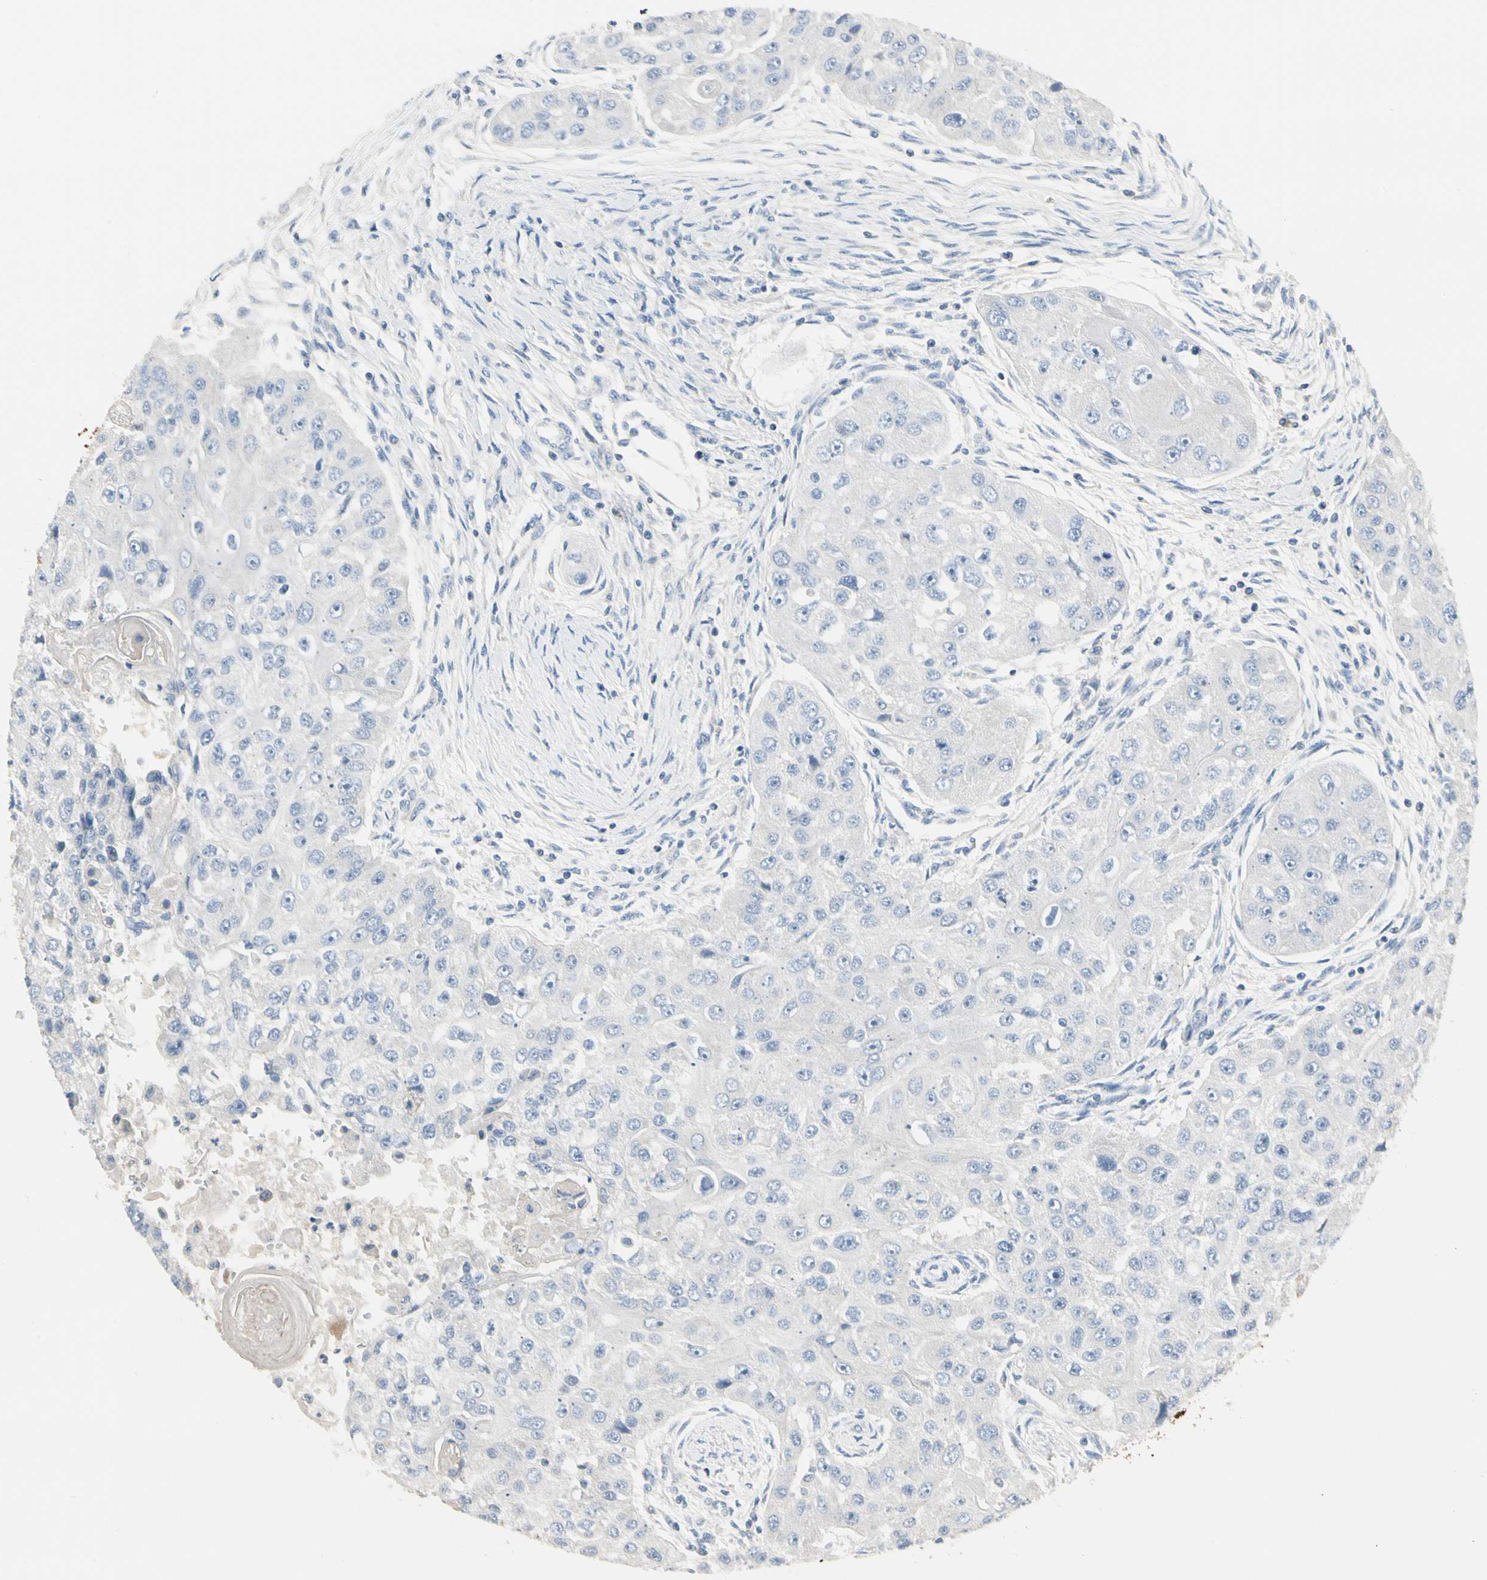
{"staining": {"intensity": "negative", "quantity": "none", "location": "none"}, "tissue": "head and neck cancer", "cell_type": "Tumor cells", "image_type": "cancer", "snomed": [{"axis": "morphology", "description": "Normal tissue, NOS"}, {"axis": "morphology", "description": "Squamous cell carcinoma, NOS"}, {"axis": "topography", "description": "Skeletal muscle"}, {"axis": "topography", "description": "Head-Neck"}], "caption": "Human head and neck squamous cell carcinoma stained for a protein using IHC exhibits no staining in tumor cells.", "gene": "GPR153", "patient": {"sex": "male", "age": 51}}